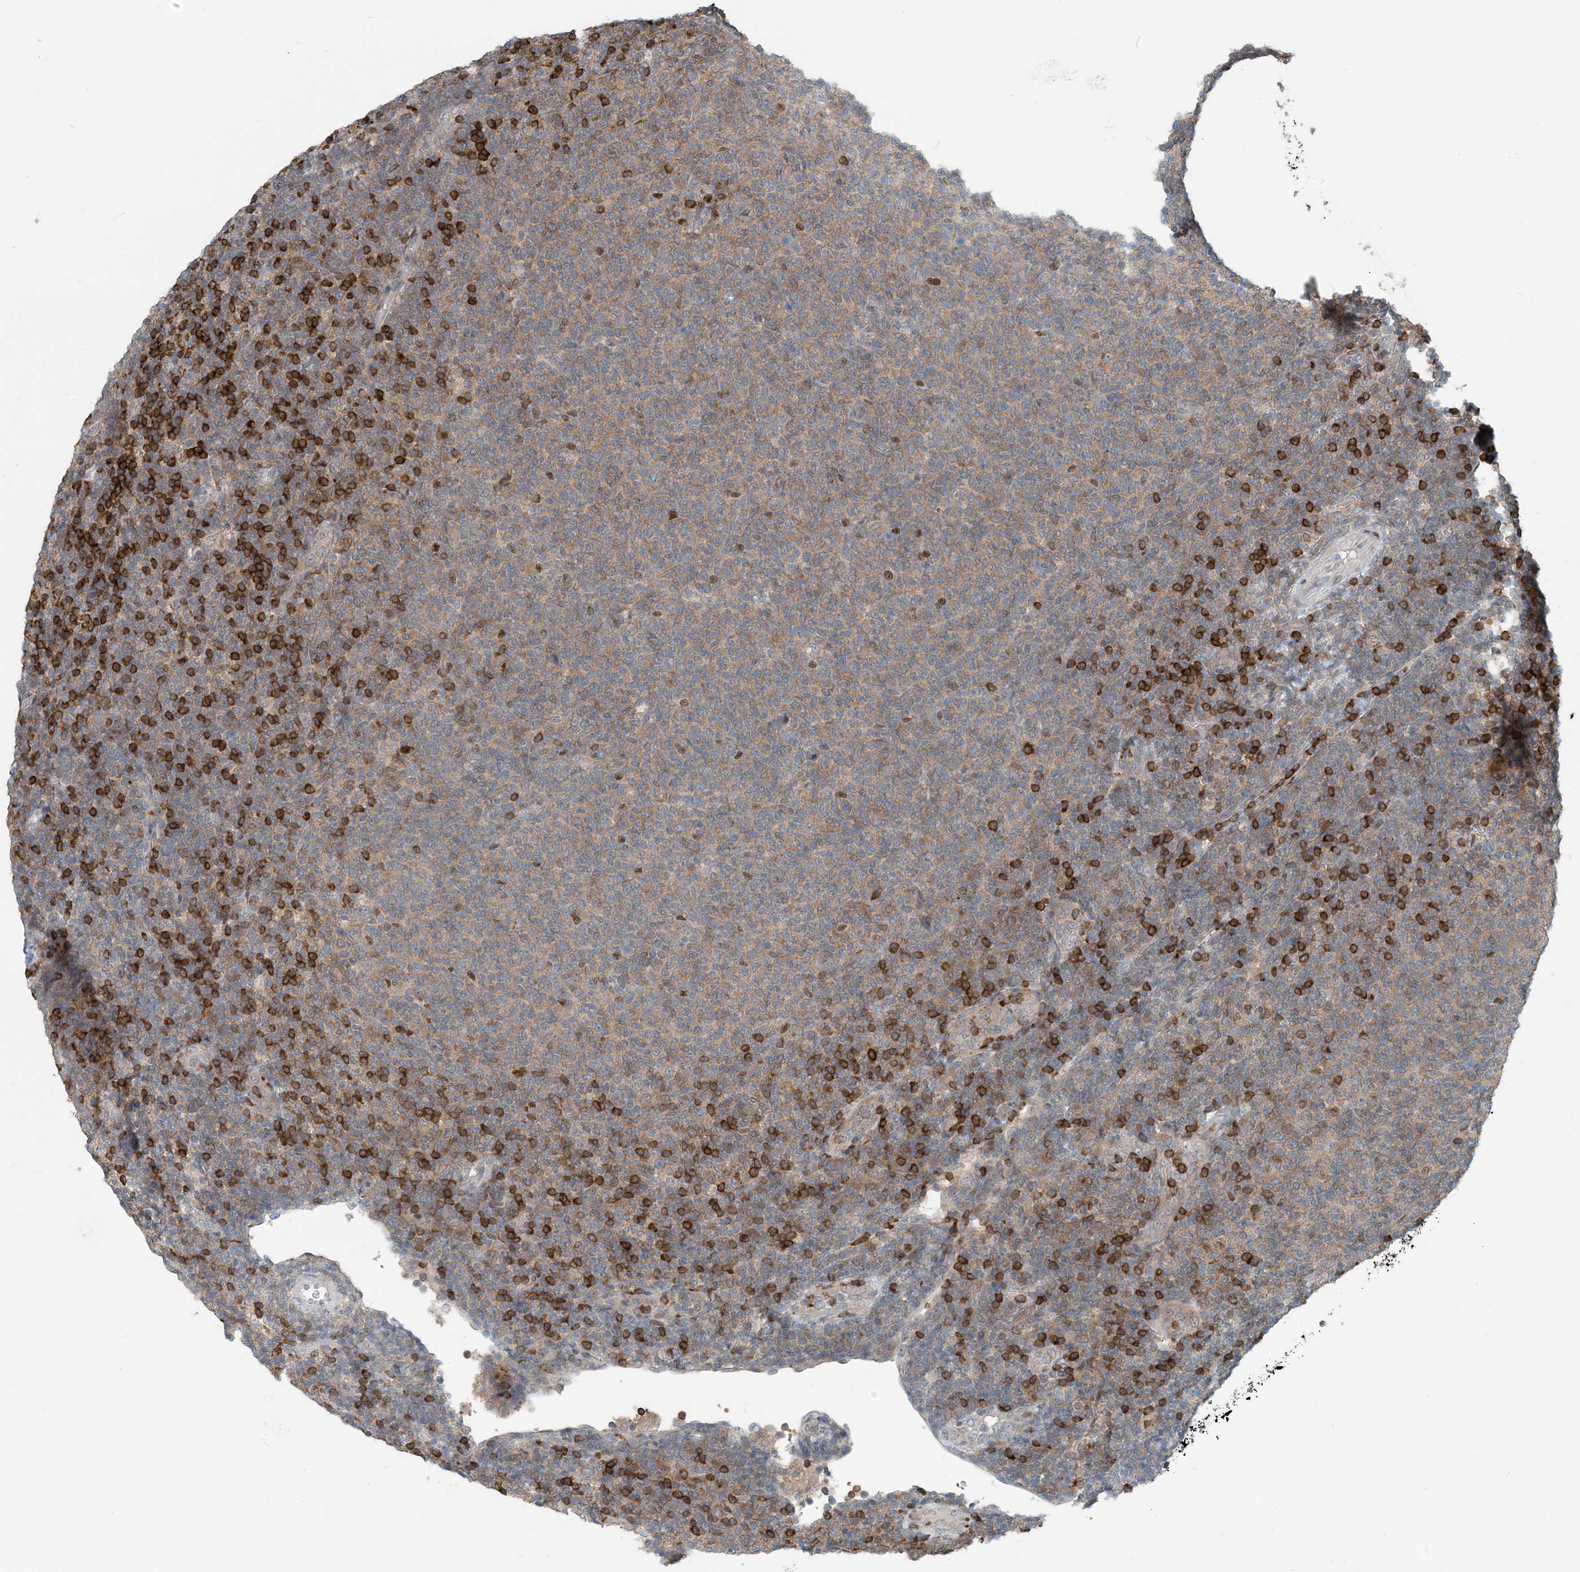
{"staining": {"intensity": "moderate", "quantity": ">75%", "location": "cytoplasmic/membranous"}, "tissue": "lymphoma", "cell_type": "Tumor cells", "image_type": "cancer", "snomed": [{"axis": "morphology", "description": "Malignant lymphoma, non-Hodgkin's type, Low grade"}, {"axis": "topography", "description": "Lymph node"}], "caption": "Immunohistochemical staining of low-grade malignant lymphoma, non-Hodgkin's type reveals medium levels of moderate cytoplasmic/membranous positivity in approximately >75% of tumor cells.", "gene": "ZC3H12A", "patient": {"sex": "male", "age": 66}}